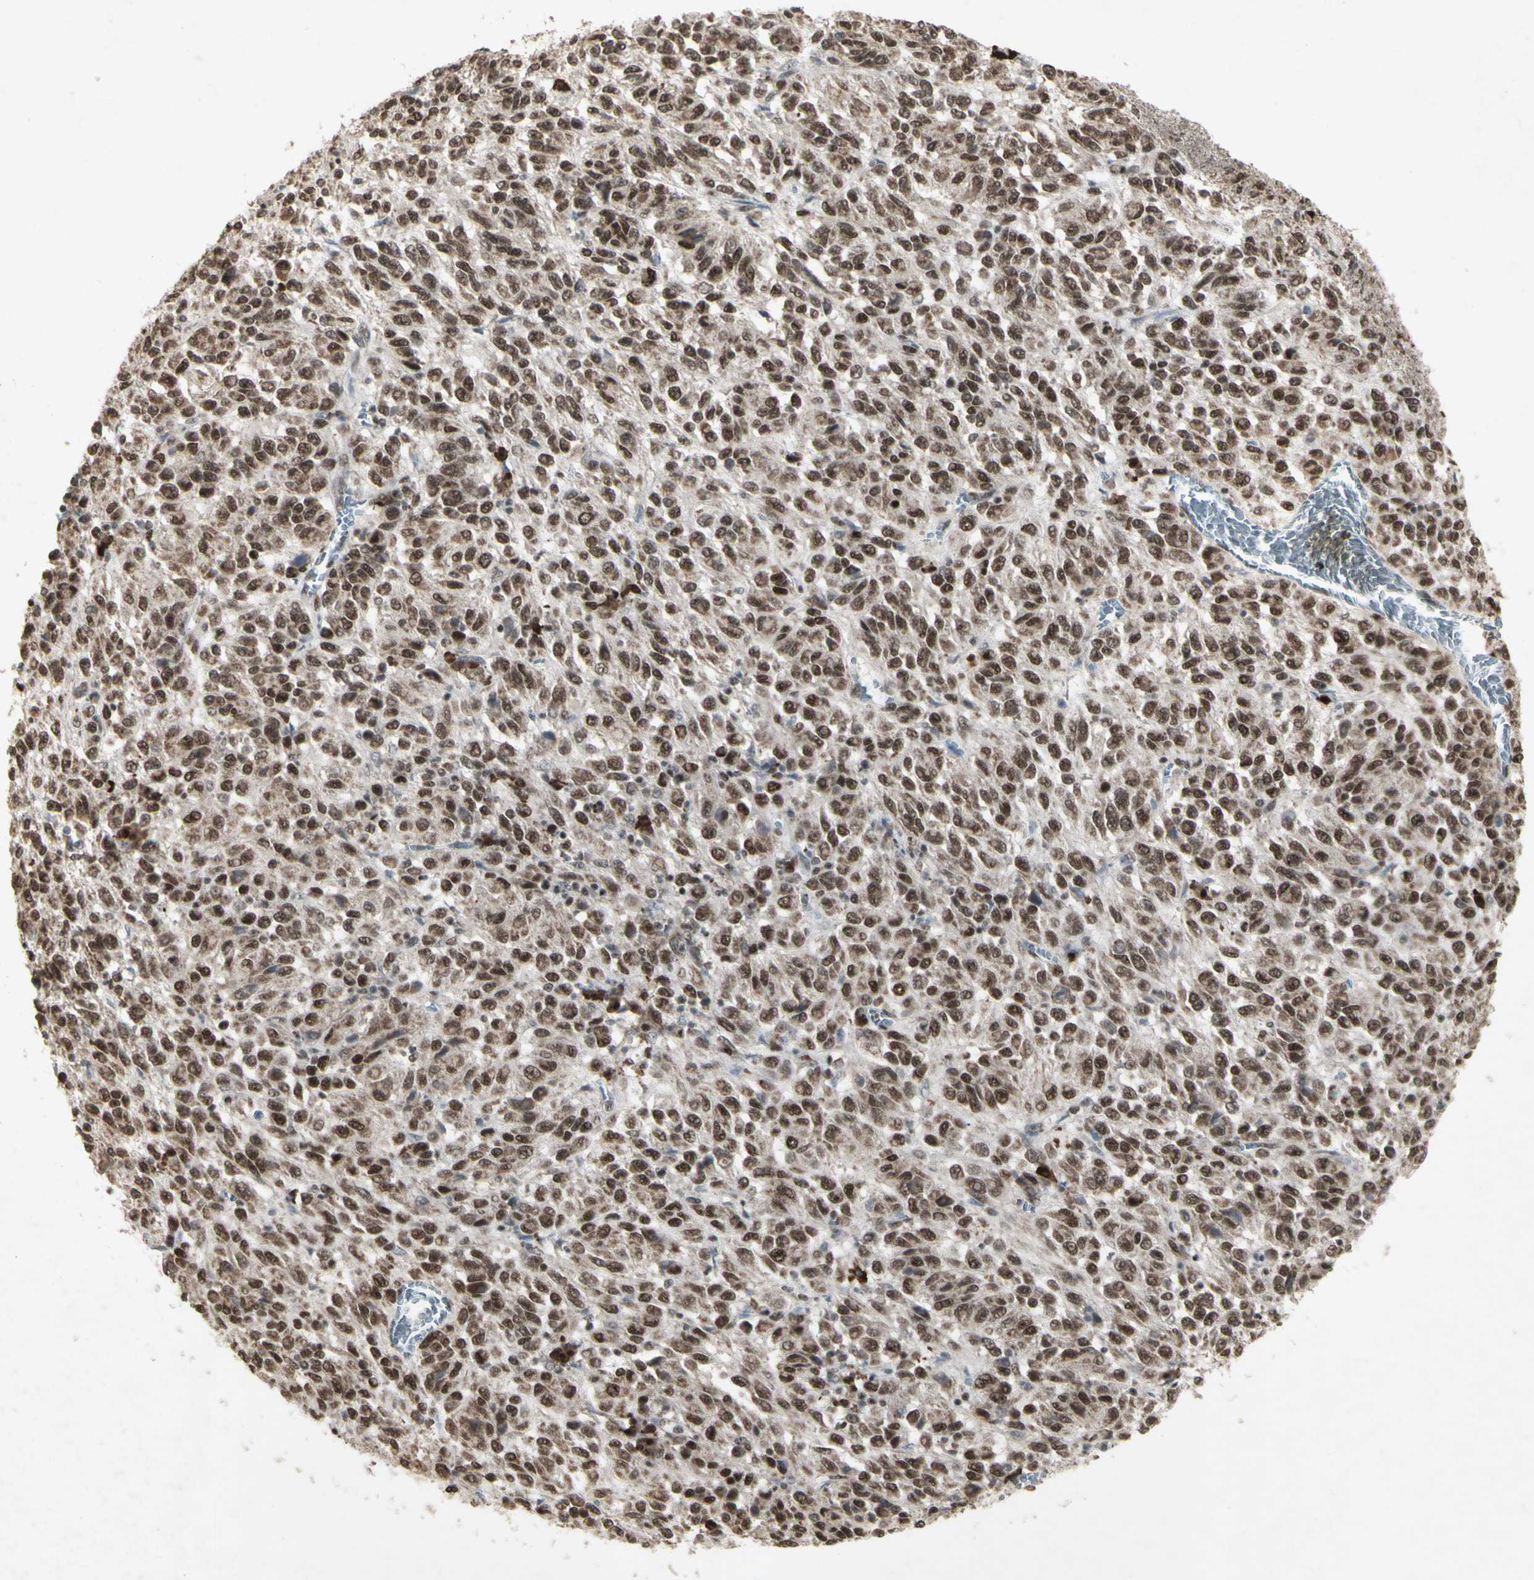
{"staining": {"intensity": "moderate", "quantity": ">75%", "location": "cytoplasmic/membranous,nuclear"}, "tissue": "melanoma", "cell_type": "Tumor cells", "image_type": "cancer", "snomed": [{"axis": "morphology", "description": "Malignant melanoma, Metastatic site"}, {"axis": "topography", "description": "Lung"}], "caption": "Tumor cells demonstrate moderate cytoplasmic/membranous and nuclear positivity in approximately >75% of cells in melanoma.", "gene": "CCNT1", "patient": {"sex": "male", "age": 64}}